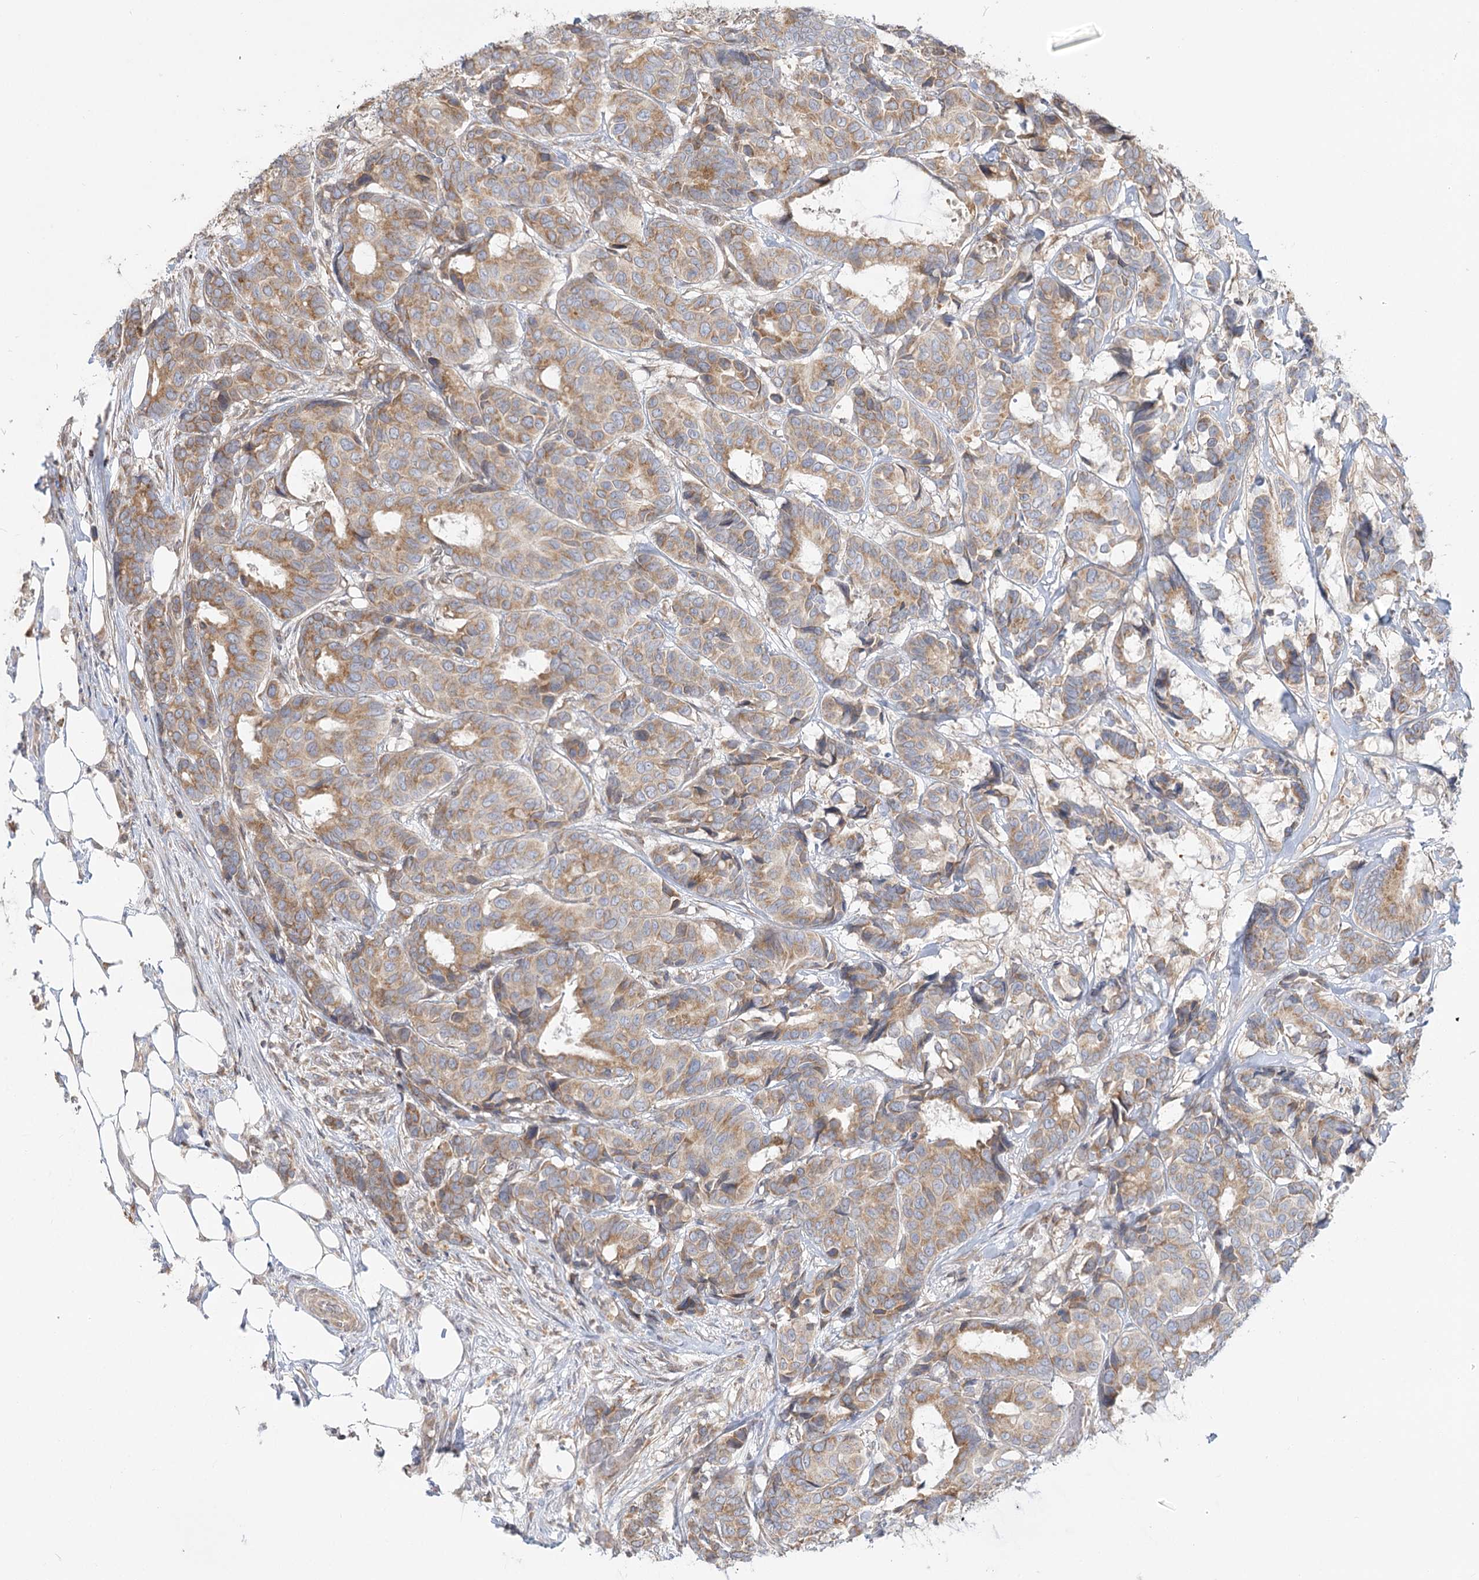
{"staining": {"intensity": "moderate", "quantity": ">75%", "location": "cytoplasmic/membranous"}, "tissue": "breast cancer", "cell_type": "Tumor cells", "image_type": "cancer", "snomed": [{"axis": "morphology", "description": "Duct carcinoma"}, {"axis": "topography", "description": "Breast"}], "caption": "Immunohistochemistry (IHC) of breast invasive ductal carcinoma reveals medium levels of moderate cytoplasmic/membranous expression in approximately >75% of tumor cells.", "gene": "MTMR3", "patient": {"sex": "female", "age": 87}}